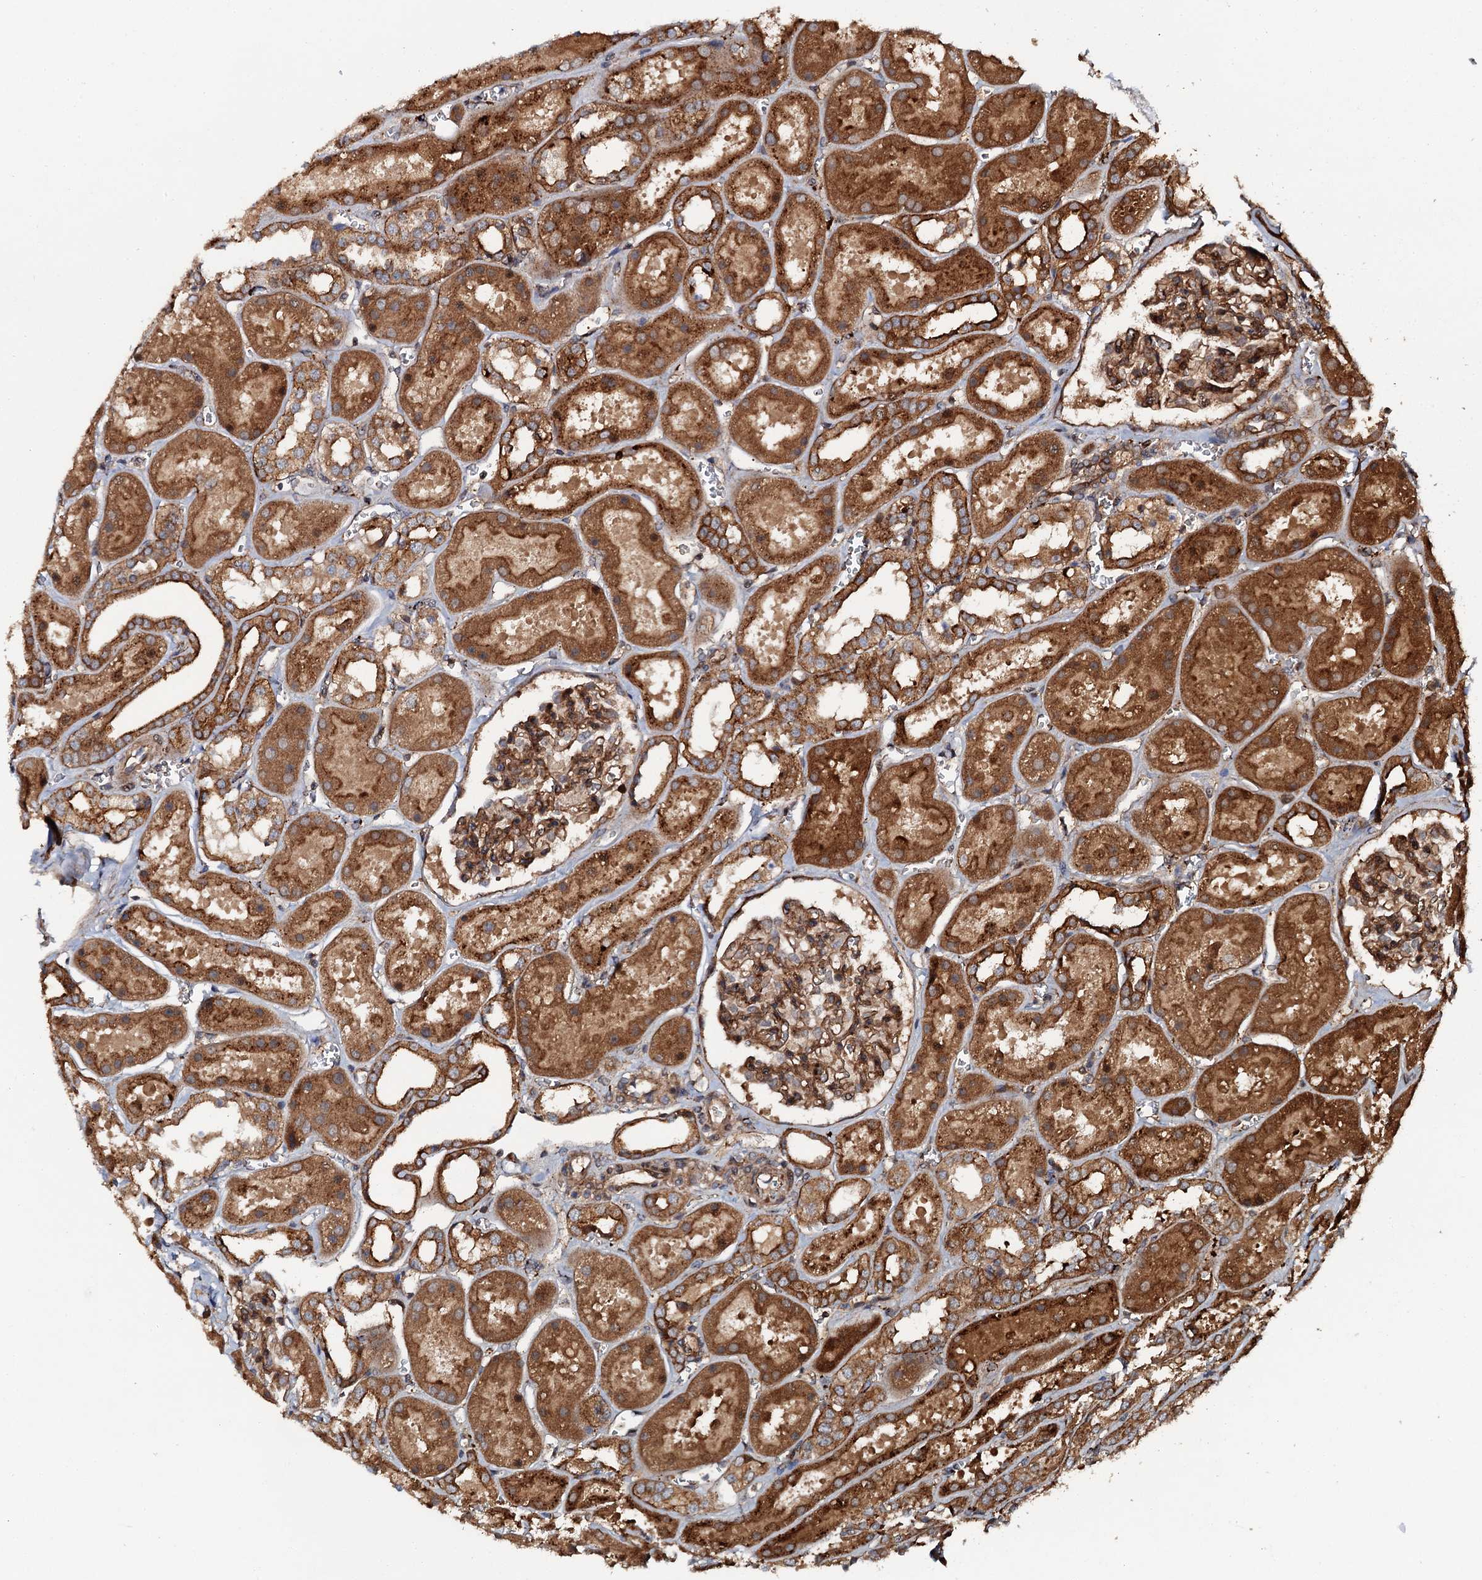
{"staining": {"intensity": "moderate", "quantity": "25%-75%", "location": "cytoplasmic/membranous"}, "tissue": "kidney", "cell_type": "Cells in glomeruli", "image_type": "normal", "snomed": [{"axis": "morphology", "description": "Normal tissue, NOS"}, {"axis": "topography", "description": "Kidney"}], "caption": "Immunohistochemical staining of normal human kidney shows medium levels of moderate cytoplasmic/membranous staining in about 25%-75% of cells in glomeruli. (IHC, brightfield microscopy, high magnification).", "gene": "FLYWCH1", "patient": {"sex": "female", "age": 41}}